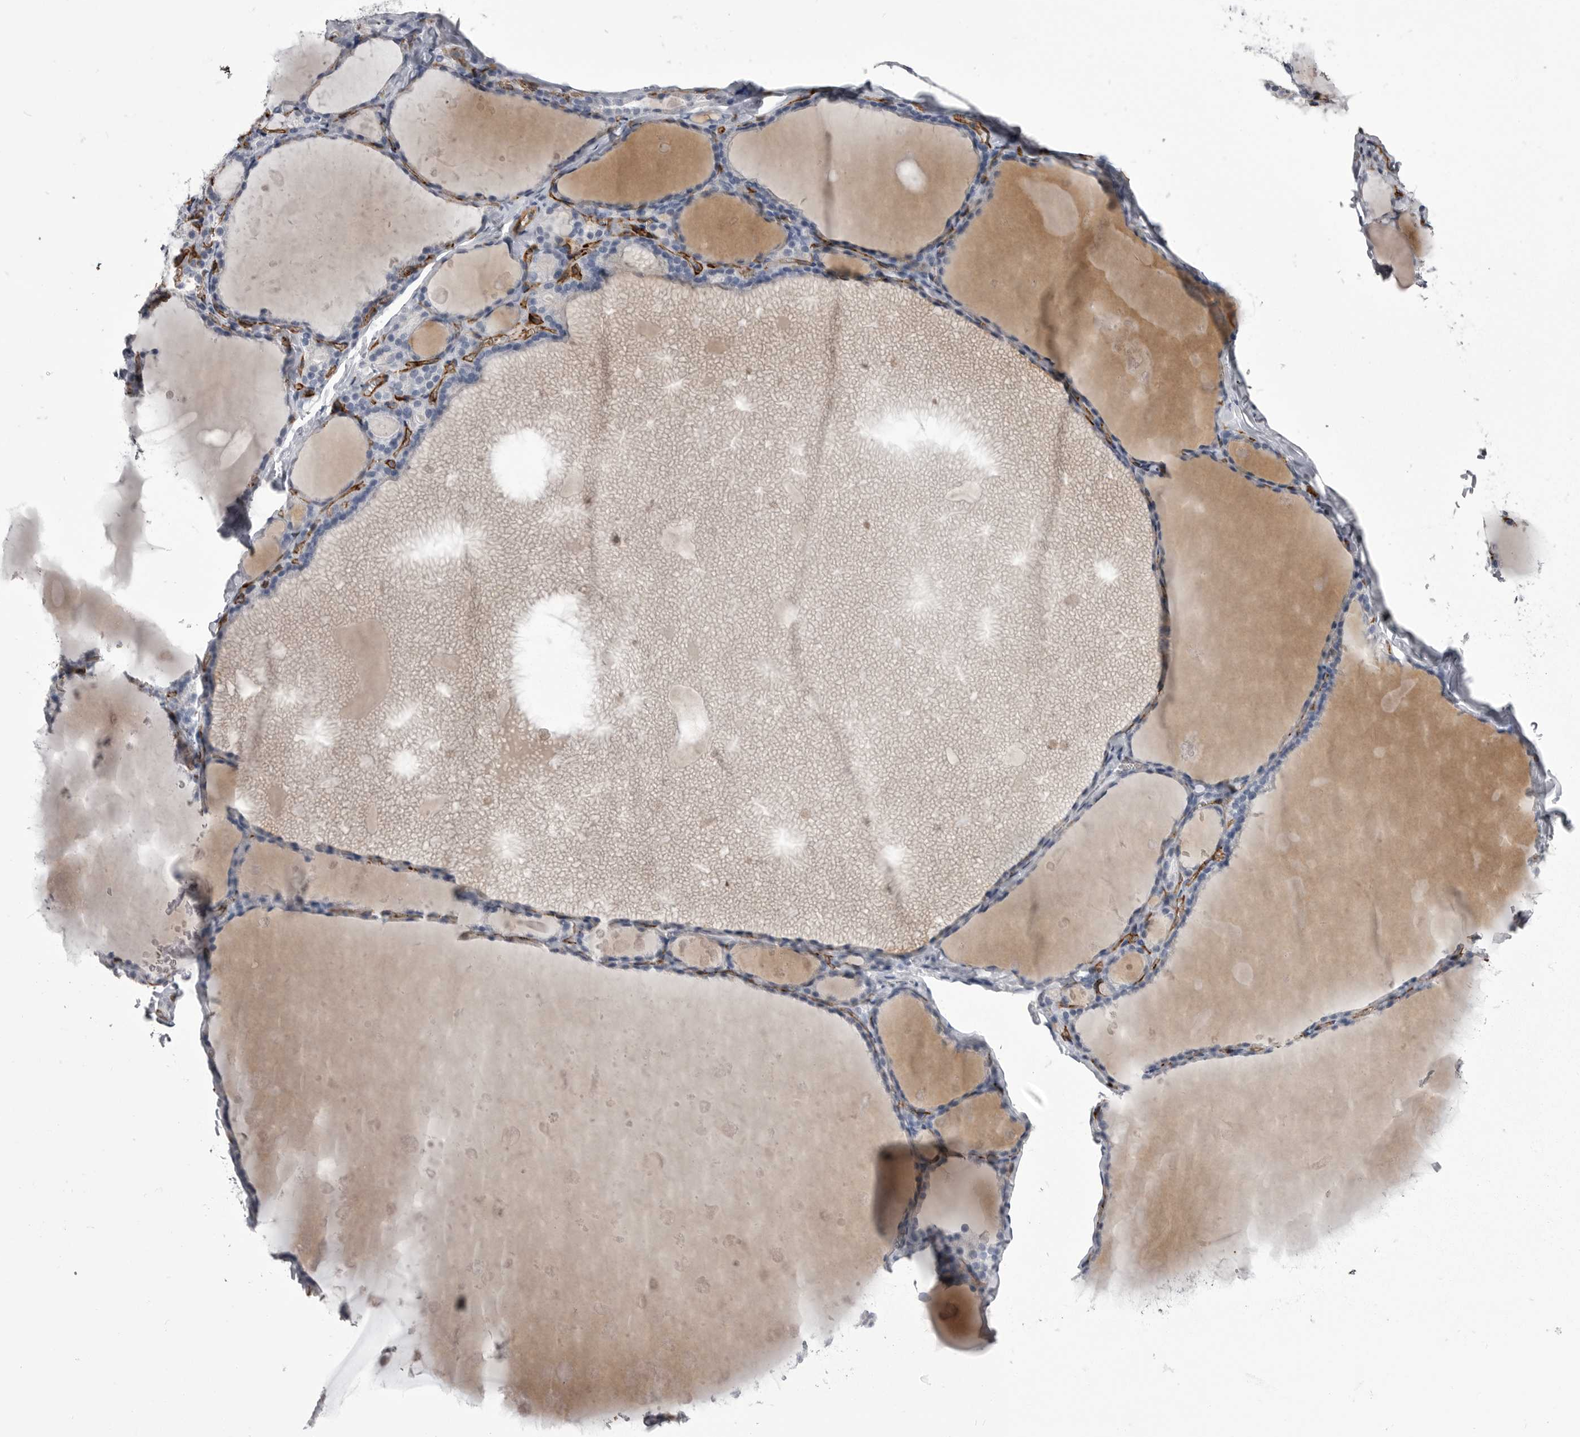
{"staining": {"intensity": "negative", "quantity": "none", "location": "none"}, "tissue": "thyroid gland", "cell_type": "Glandular cells", "image_type": "normal", "snomed": [{"axis": "morphology", "description": "Normal tissue, NOS"}, {"axis": "topography", "description": "Thyroid gland"}], "caption": "The image displays no staining of glandular cells in benign thyroid gland. The staining is performed using DAB brown chromogen with nuclei counter-stained in using hematoxylin.", "gene": "OPLAH", "patient": {"sex": "male", "age": 56}}